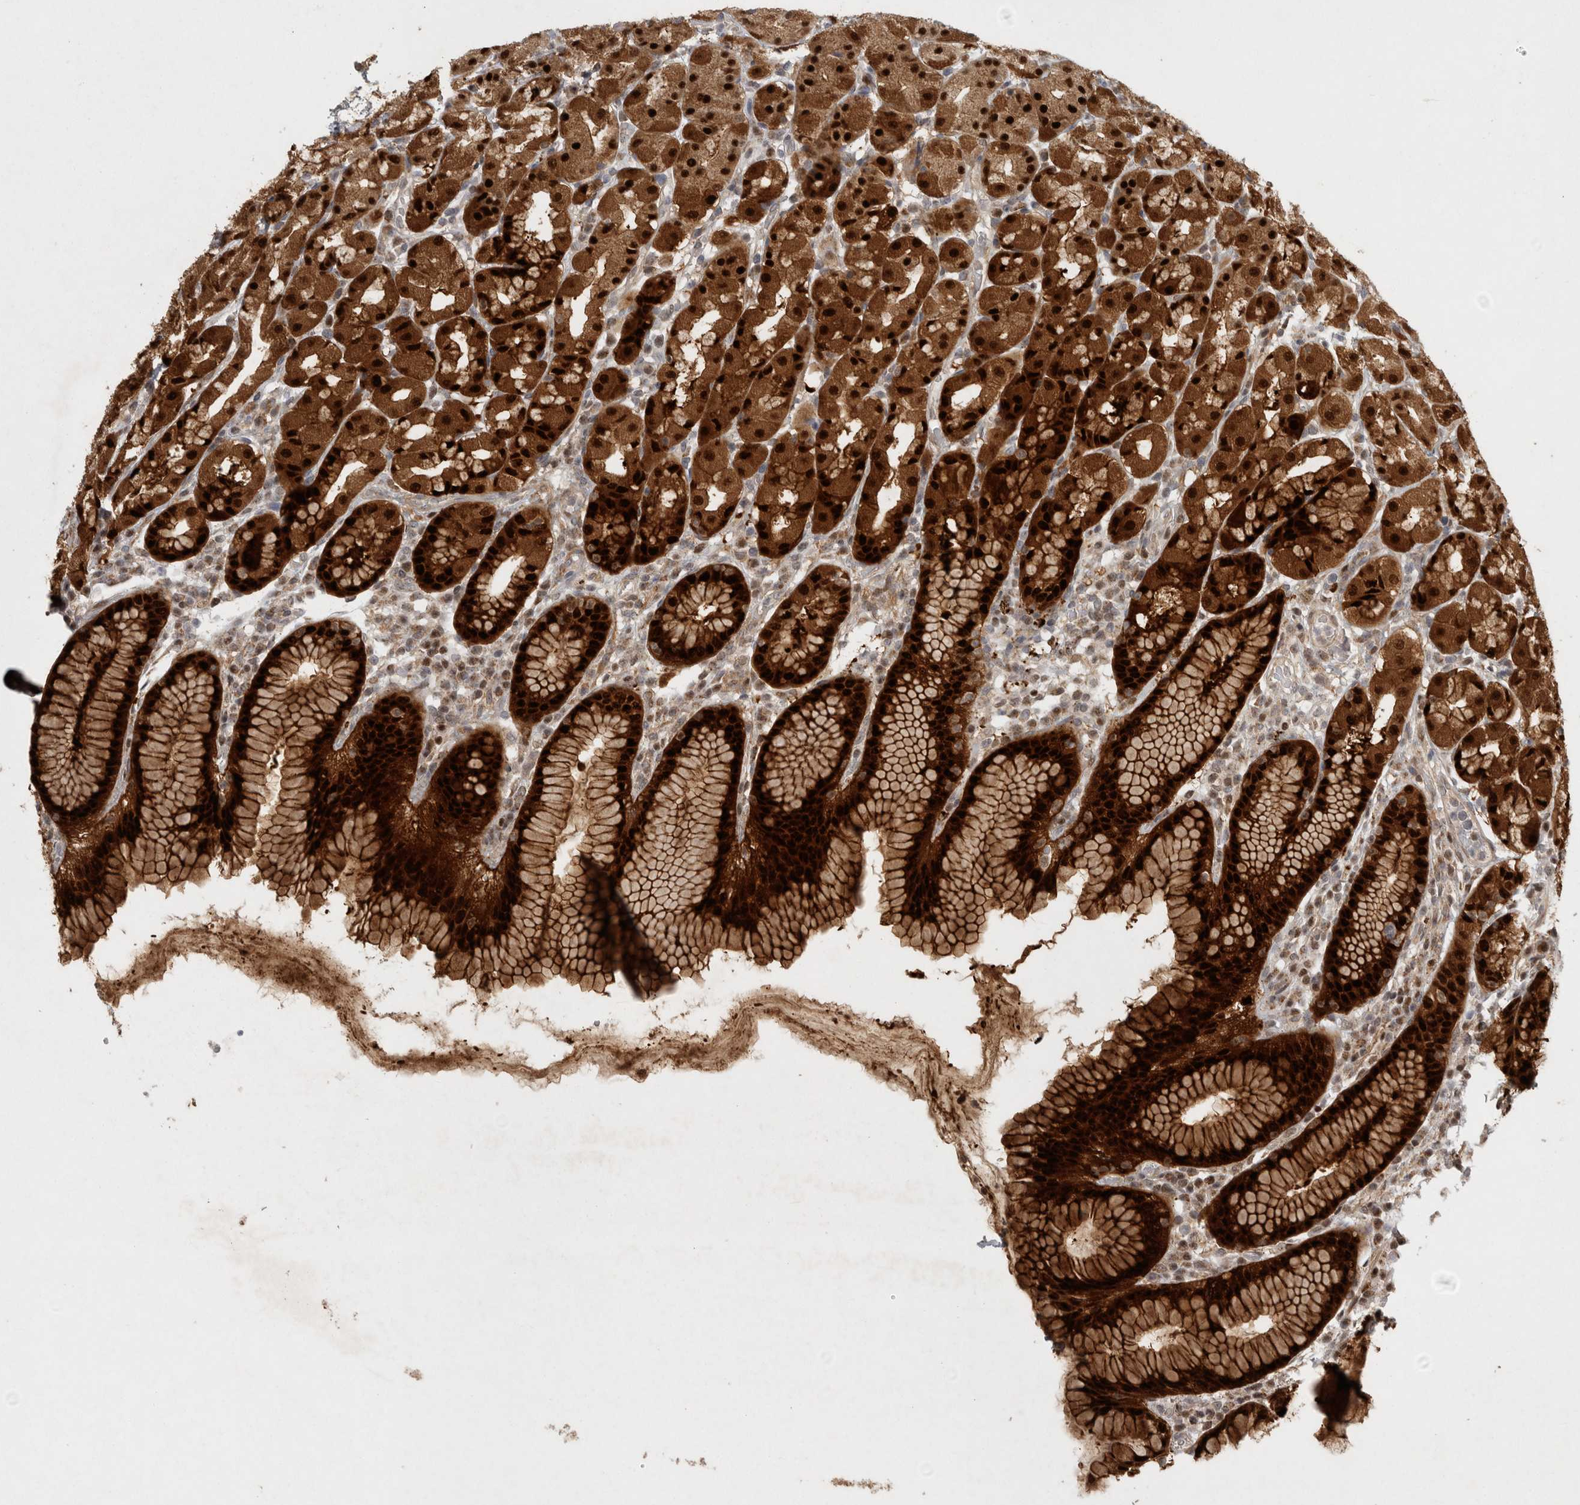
{"staining": {"intensity": "strong", "quantity": ">75%", "location": "cytoplasmic/membranous,nuclear"}, "tissue": "stomach", "cell_type": "Glandular cells", "image_type": "normal", "snomed": [{"axis": "morphology", "description": "Normal tissue, NOS"}, {"axis": "topography", "description": "Stomach, lower"}], "caption": "This micrograph demonstrates immunohistochemistry staining of normal stomach, with high strong cytoplasmic/membranous,nuclear expression in about >75% of glandular cells.", "gene": "KDM8", "patient": {"sex": "female", "age": 56}}